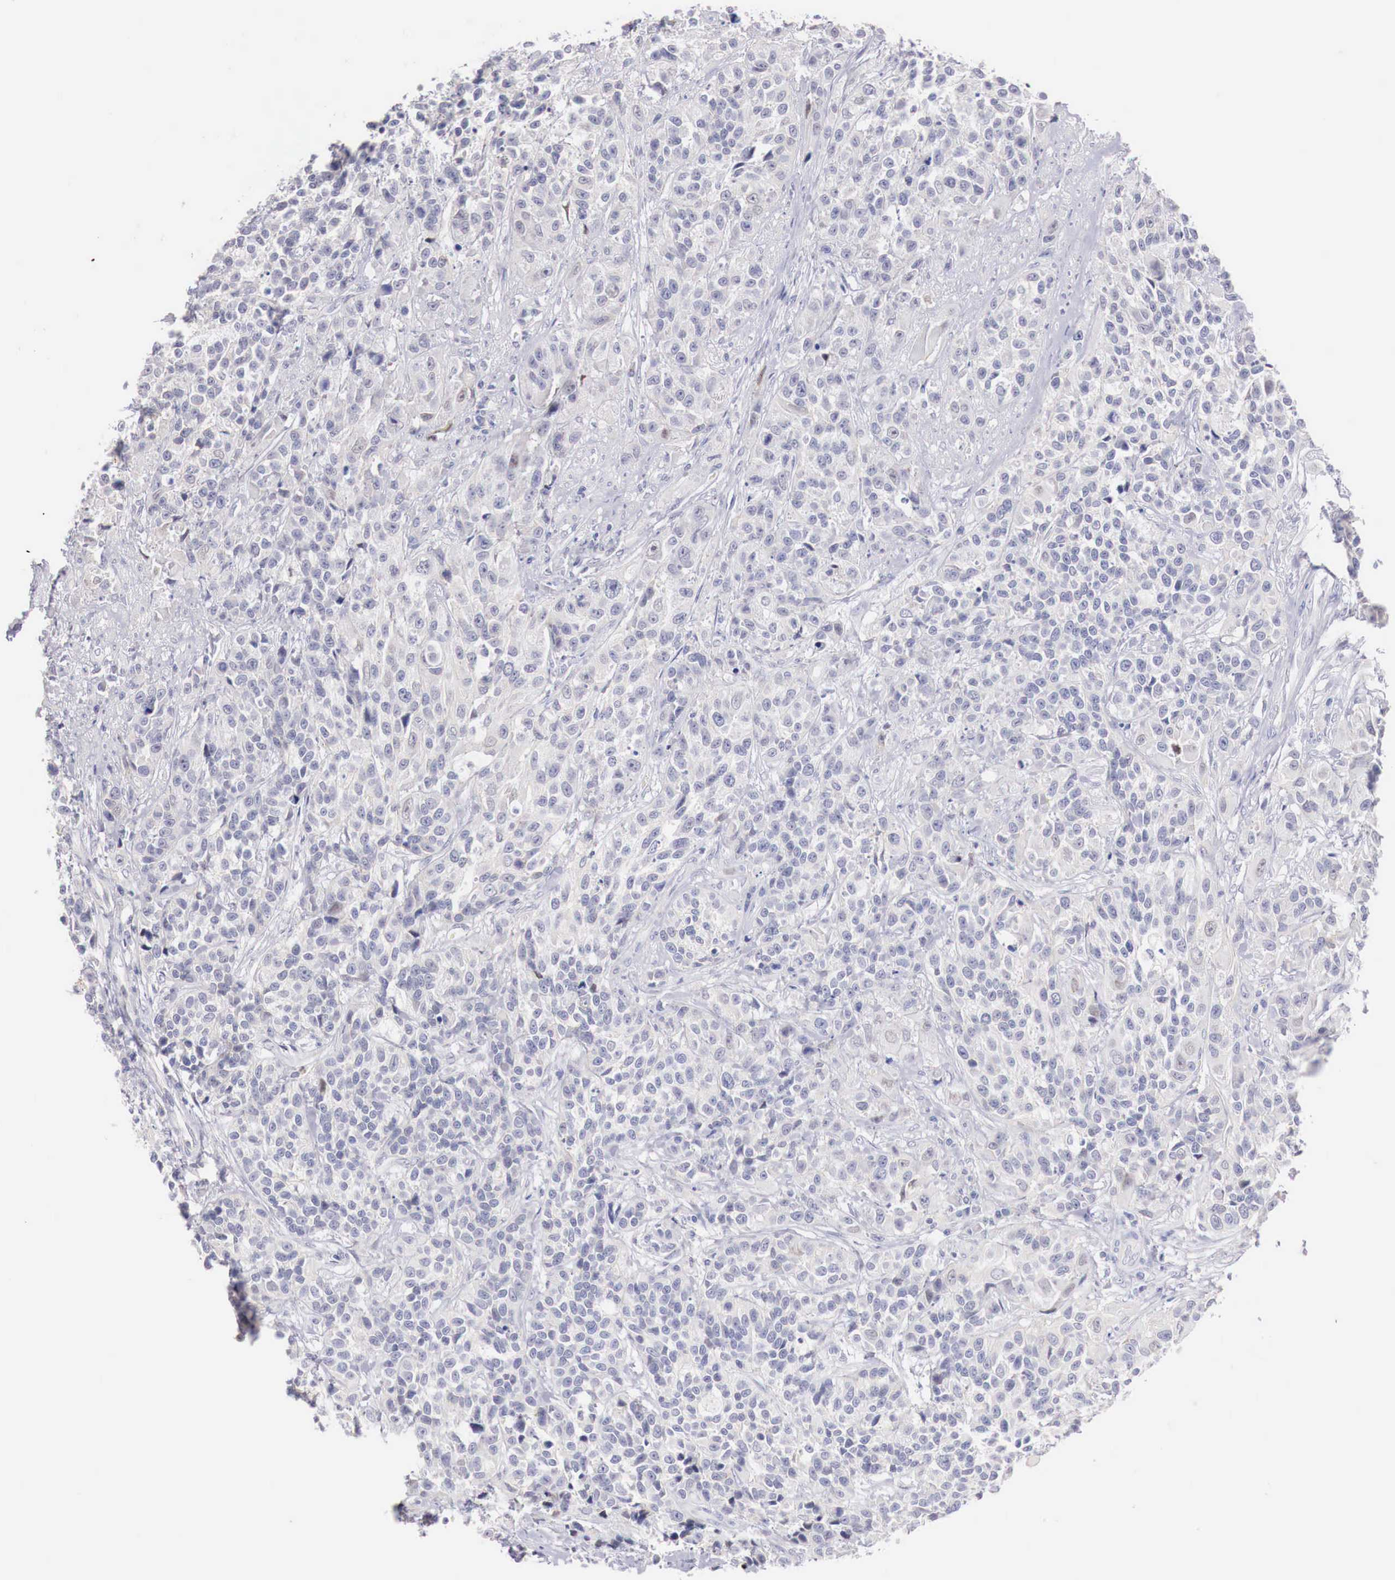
{"staining": {"intensity": "negative", "quantity": "none", "location": "none"}, "tissue": "urothelial cancer", "cell_type": "Tumor cells", "image_type": "cancer", "snomed": [{"axis": "morphology", "description": "Urothelial carcinoma, High grade"}, {"axis": "topography", "description": "Urinary bladder"}], "caption": "Urothelial cancer stained for a protein using immunohistochemistry (IHC) demonstrates no staining tumor cells.", "gene": "TRIM13", "patient": {"sex": "female", "age": 81}}